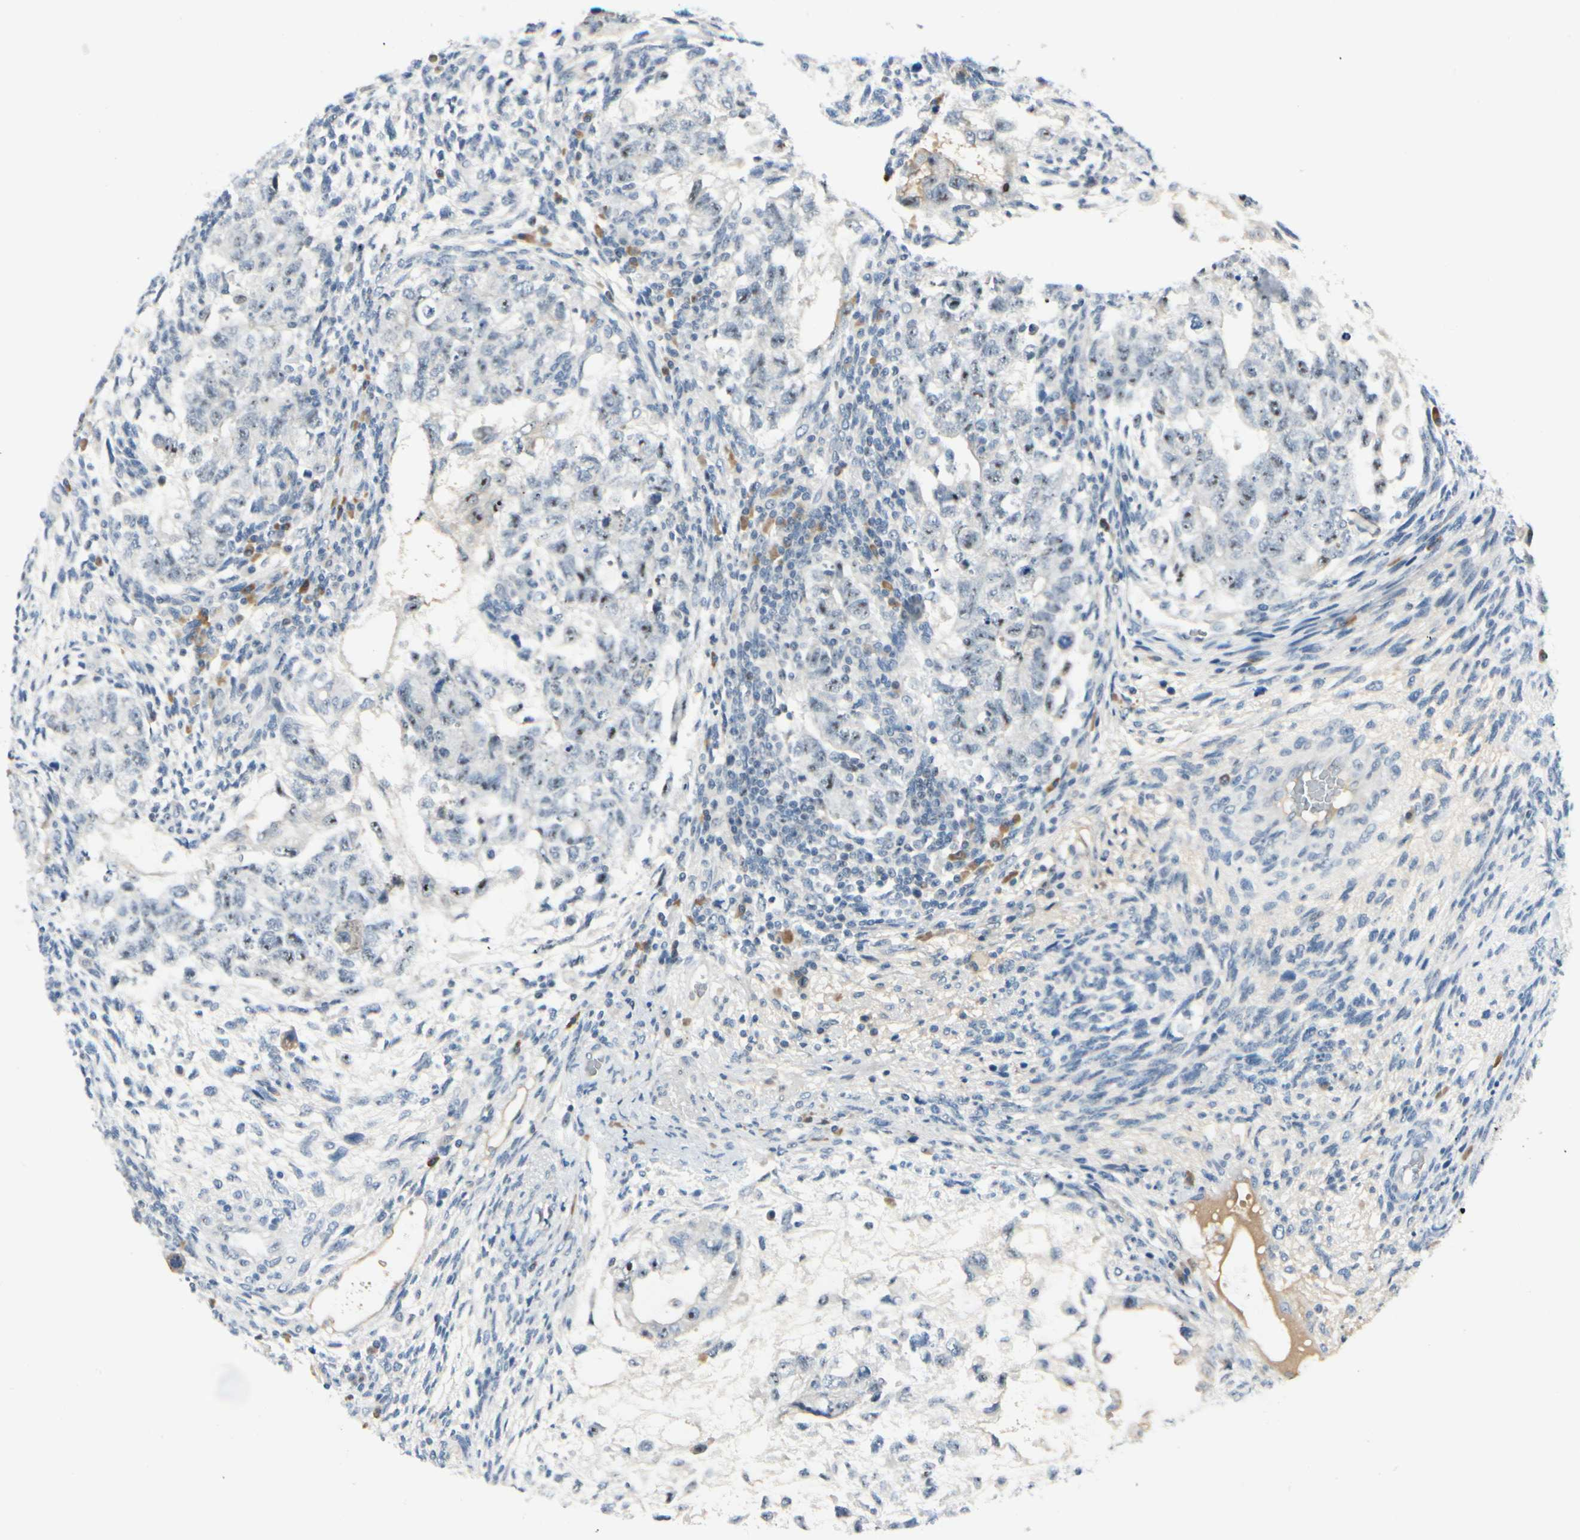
{"staining": {"intensity": "moderate", "quantity": "<25%", "location": "nuclear"}, "tissue": "testis cancer", "cell_type": "Tumor cells", "image_type": "cancer", "snomed": [{"axis": "morphology", "description": "Normal tissue, NOS"}, {"axis": "morphology", "description": "Carcinoma, Embryonal, NOS"}, {"axis": "topography", "description": "Testis"}], "caption": "This photomicrograph shows immunohistochemistry staining of human embryonal carcinoma (testis), with low moderate nuclear positivity in about <25% of tumor cells.", "gene": "ZSCAN1", "patient": {"sex": "male", "age": 36}}